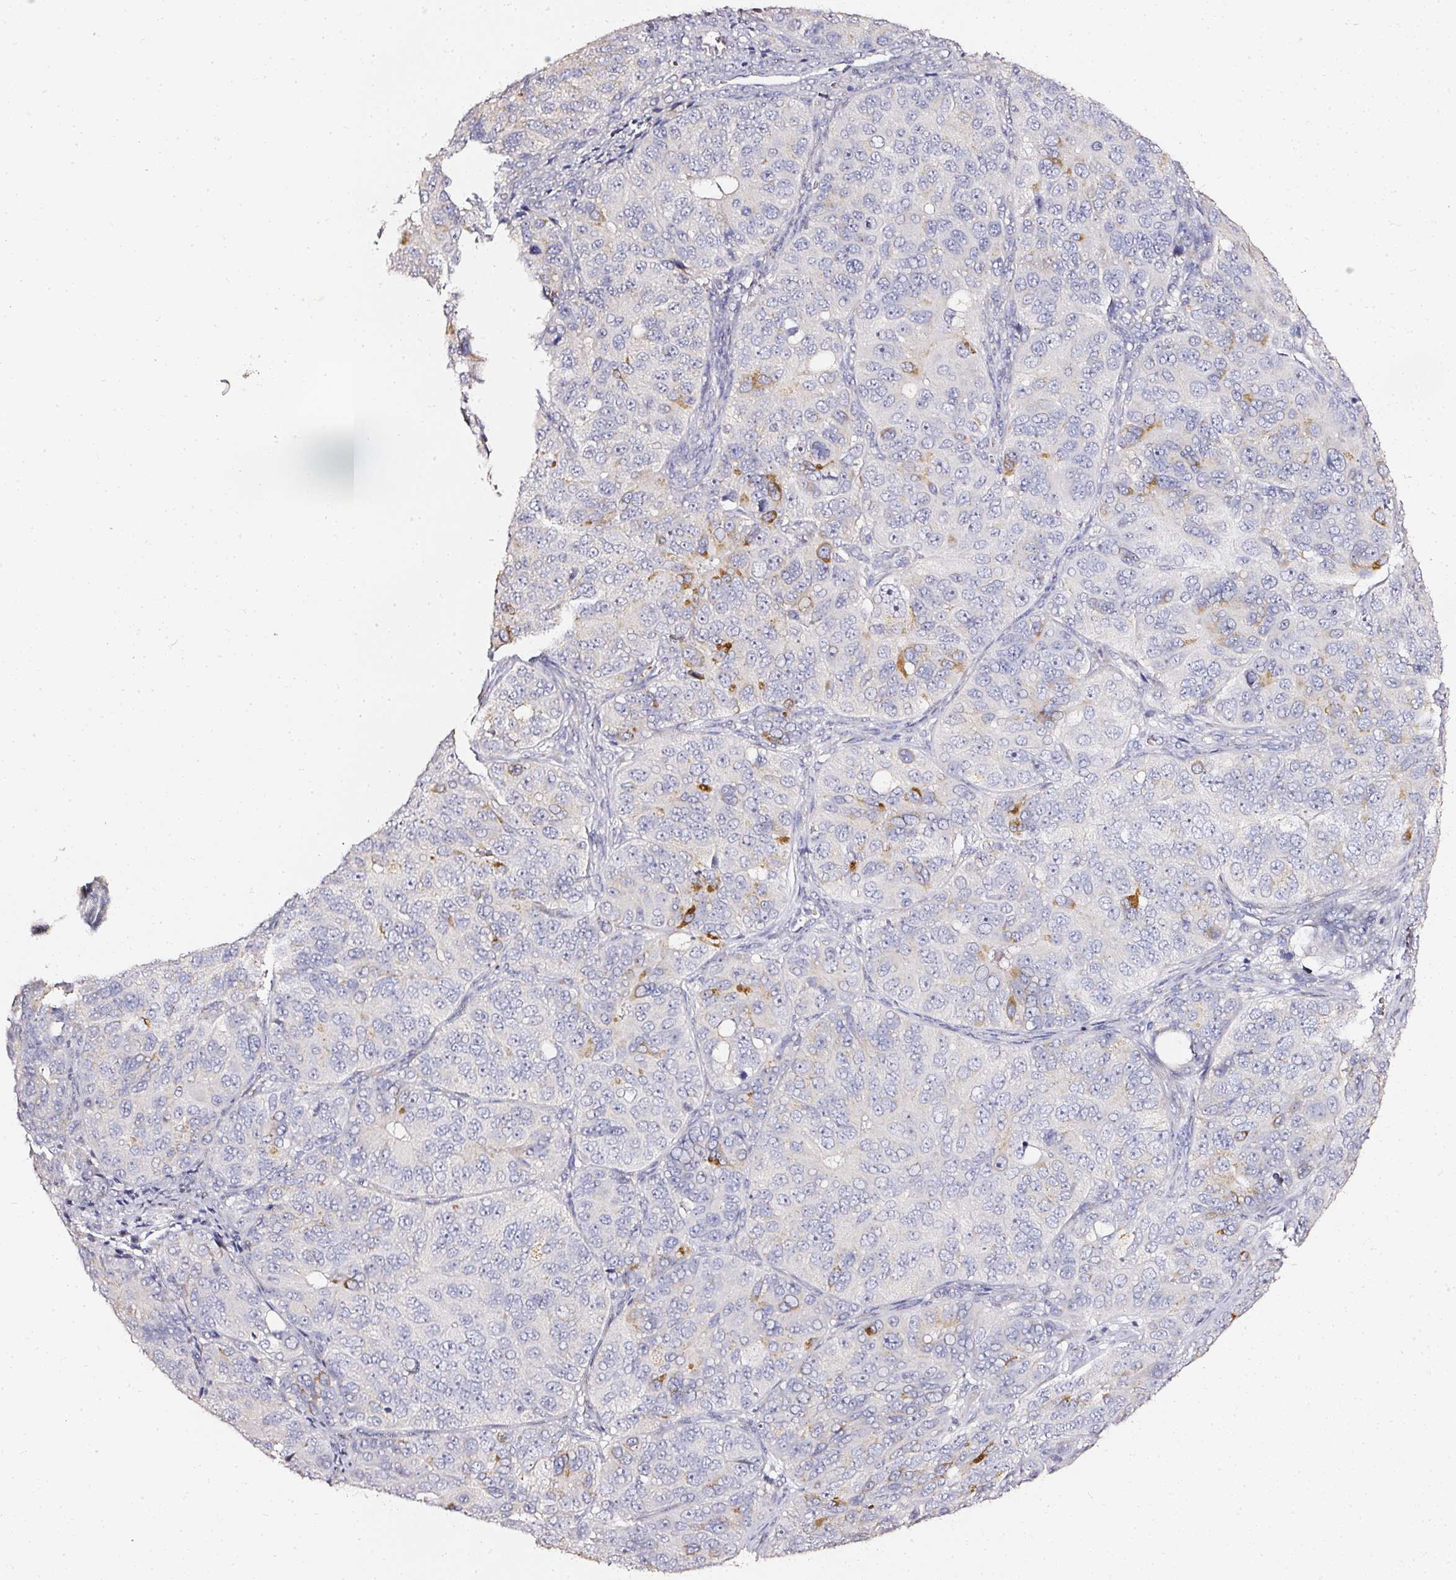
{"staining": {"intensity": "moderate", "quantity": "<25%", "location": "cytoplasmic/membranous"}, "tissue": "ovarian cancer", "cell_type": "Tumor cells", "image_type": "cancer", "snomed": [{"axis": "morphology", "description": "Carcinoma, endometroid"}, {"axis": "topography", "description": "Ovary"}], "caption": "The image shows staining of ovarian cancer, revealing moderate cytoplasmic/membranous protein staining (brown color) within tumor cells.", "gene": "NTRK1", "patient": {"sex": "female", "age": 51}}